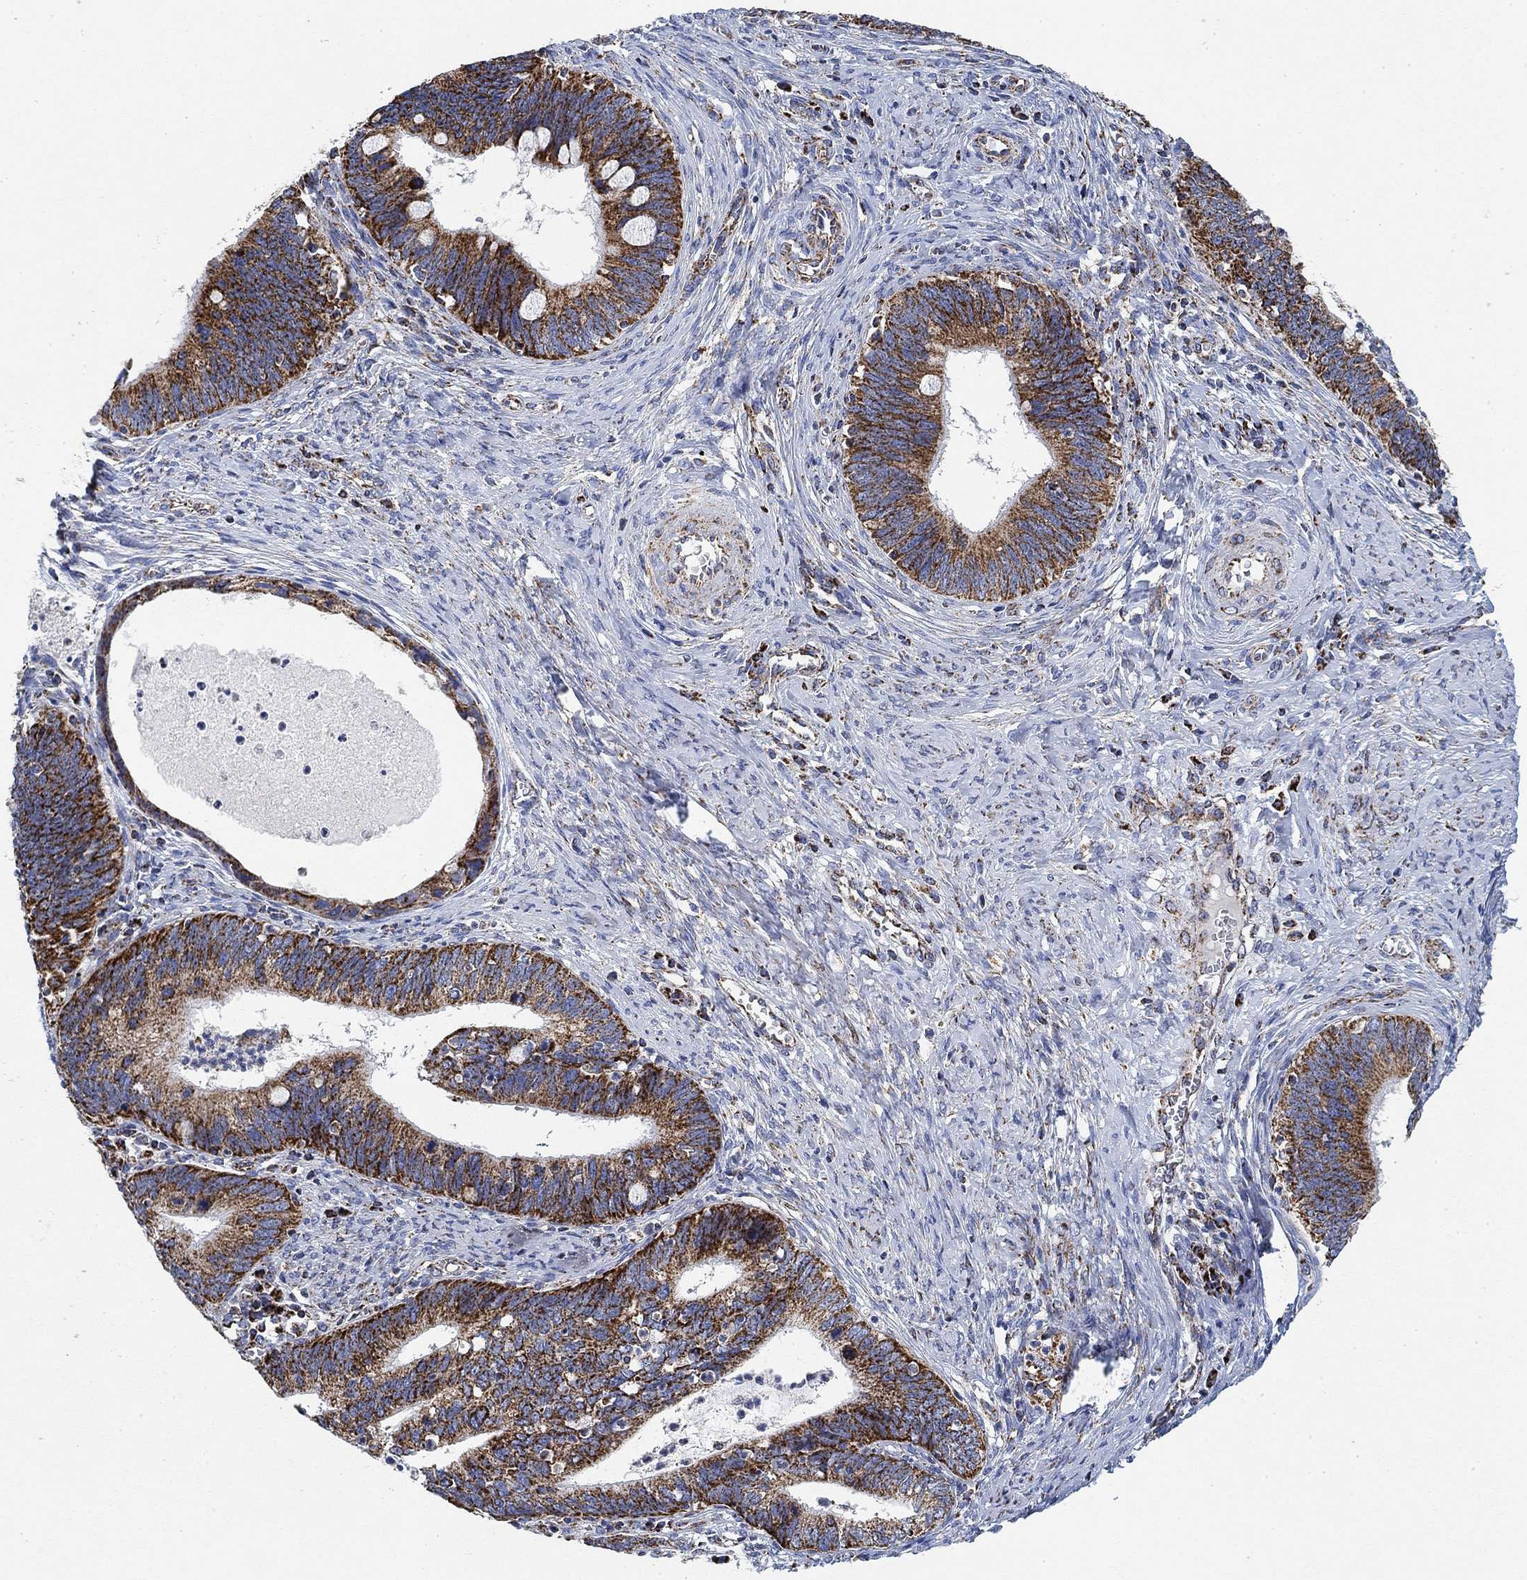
{"staining": {"intensity": "strong", "quantity": "25%-75%", "location": "cytoplasmic/membranous"}, "tissue": "cervical cancer", "cell_type": "Tumor cells", "image_type": "cancer", "snomed": [{"axis": "morphology", "description": "Adenocarcinoma, NOS"}, {"axis": "topography", "description": "Cervix"}], "caption": "This is an image of immunohistochemistry (IHC) staining of cervical cancer (adenocarcinoma), which shows strong positivity in the cytoplasmic/membranous of tumor cells.", "gene": "NDUFS3", "patient": {"sex": "female", "age": 42}}